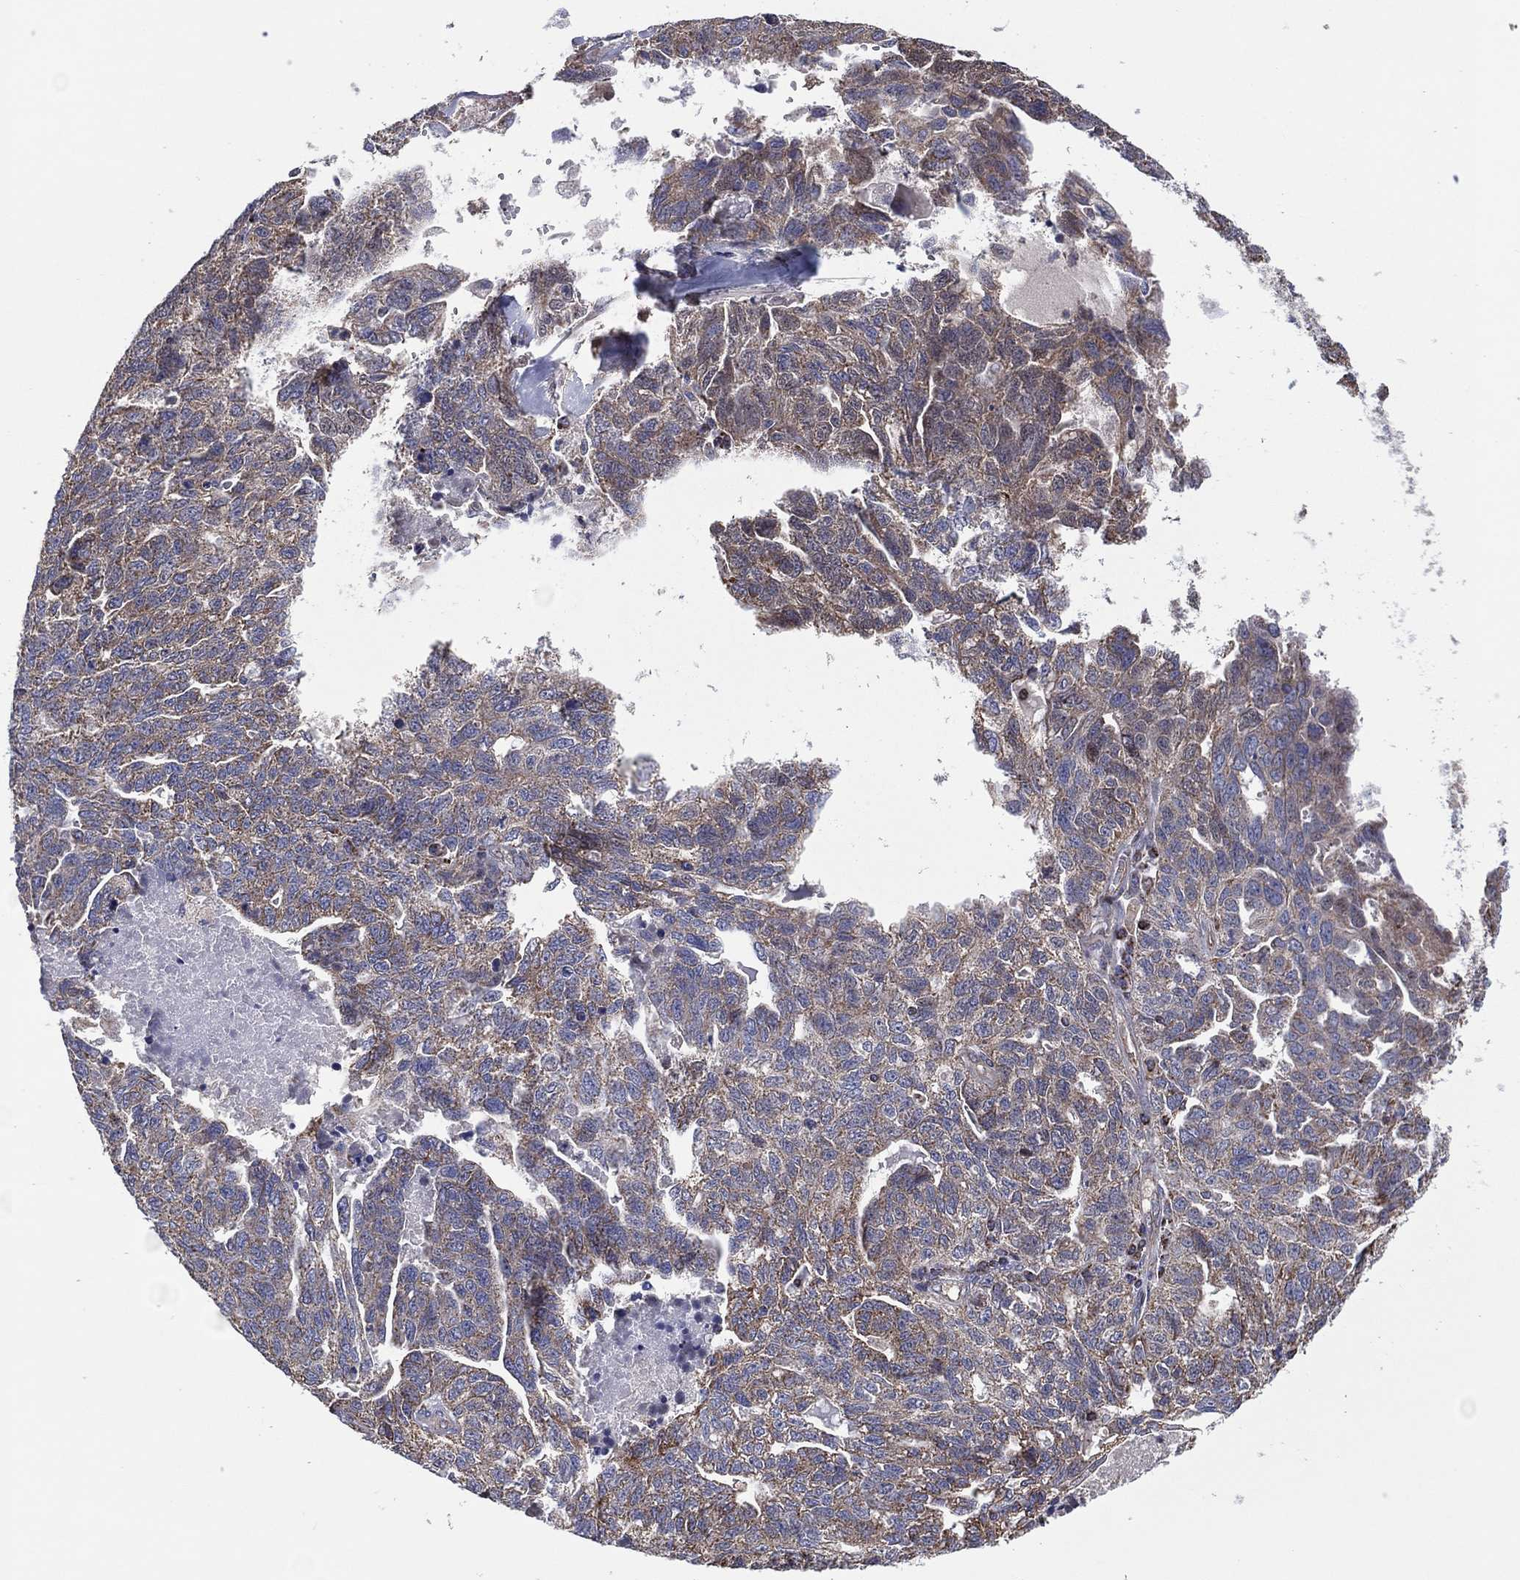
{"staining": {"intensity": "negative", "quantity": "none", "location": "none"}, "tissue": "ovarian cancer", "cell_type": "Tumor cells", "image_type": "cancer", "snomed": [{"axis": "morphology", "description": "Cystadenocarcinoma, serous, NOS"}, {"axis": "topography", "description": "Ovary"}], "caption": "DAB (3,3'-diaminobenzidine) immunohistochemical staining of human ovarian cancer shows no significant staining in tumor cells.", "gene": "PIDD1", "patient": {"sex": "female", "age": 71}}